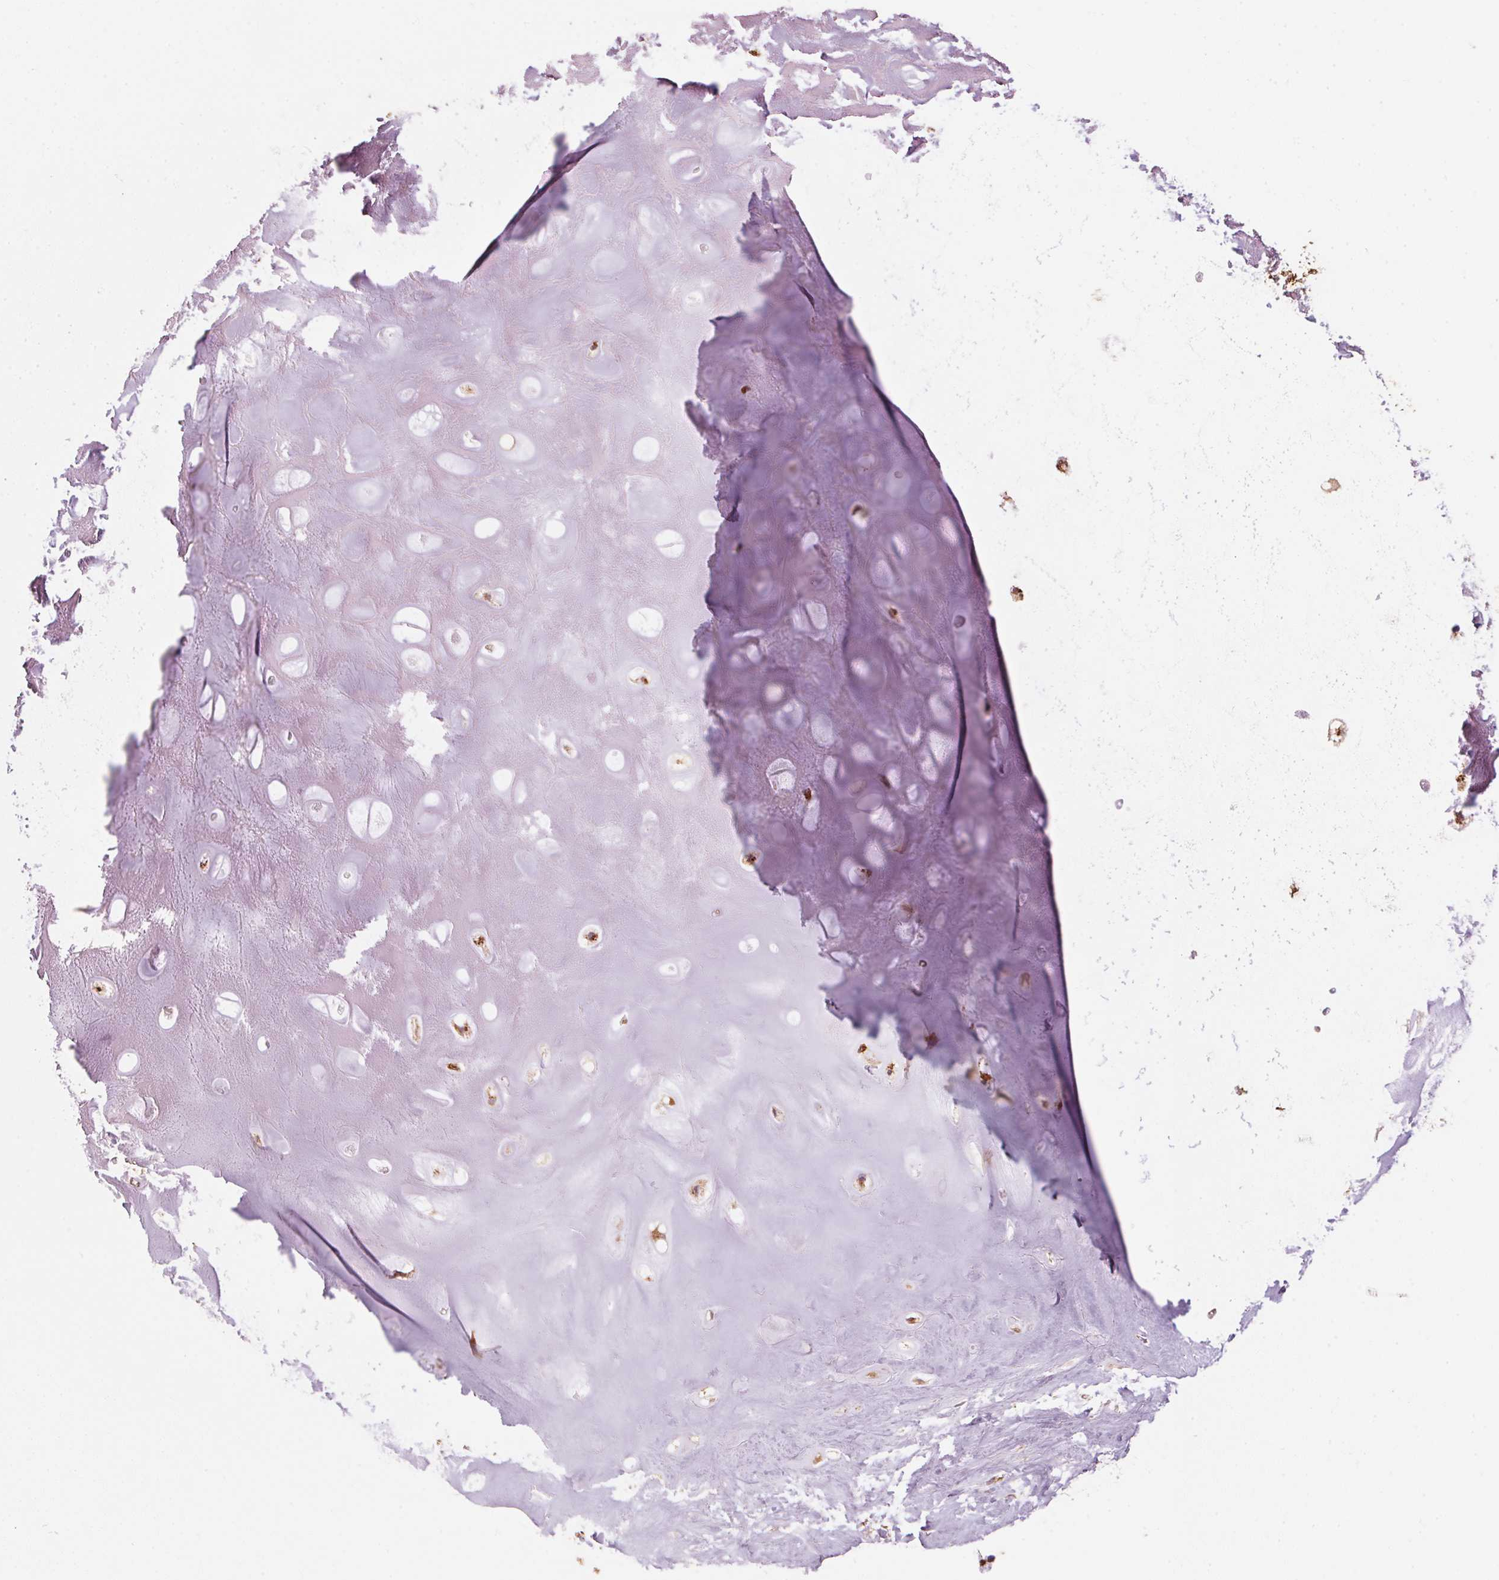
{"staining": {"intensity": "weak", "quantity": ">75%", "location": "cytoplasmic/membranous"}, "tissue": "adipose tissue", "cell_type": "Adipocytes", "image_type": "normal", "snomed": [{"axis": "morphology", "description": "Normal tissue, NOS"}, {"axis": "topography", "description": "Cartilage tissue"}], "caption": "IHC histopathology image of unremarkable adipose tissue: adipose tissue stained using immunohistochemistry demonstrates low levels of weak protein expression localized specifically in the cytoplasmic/membranous of adipocytes, appearing as a cytoplasmic/membranous brown color.", "gene": "TOMM70", "patient": {"sex": "male", "age": 57}}